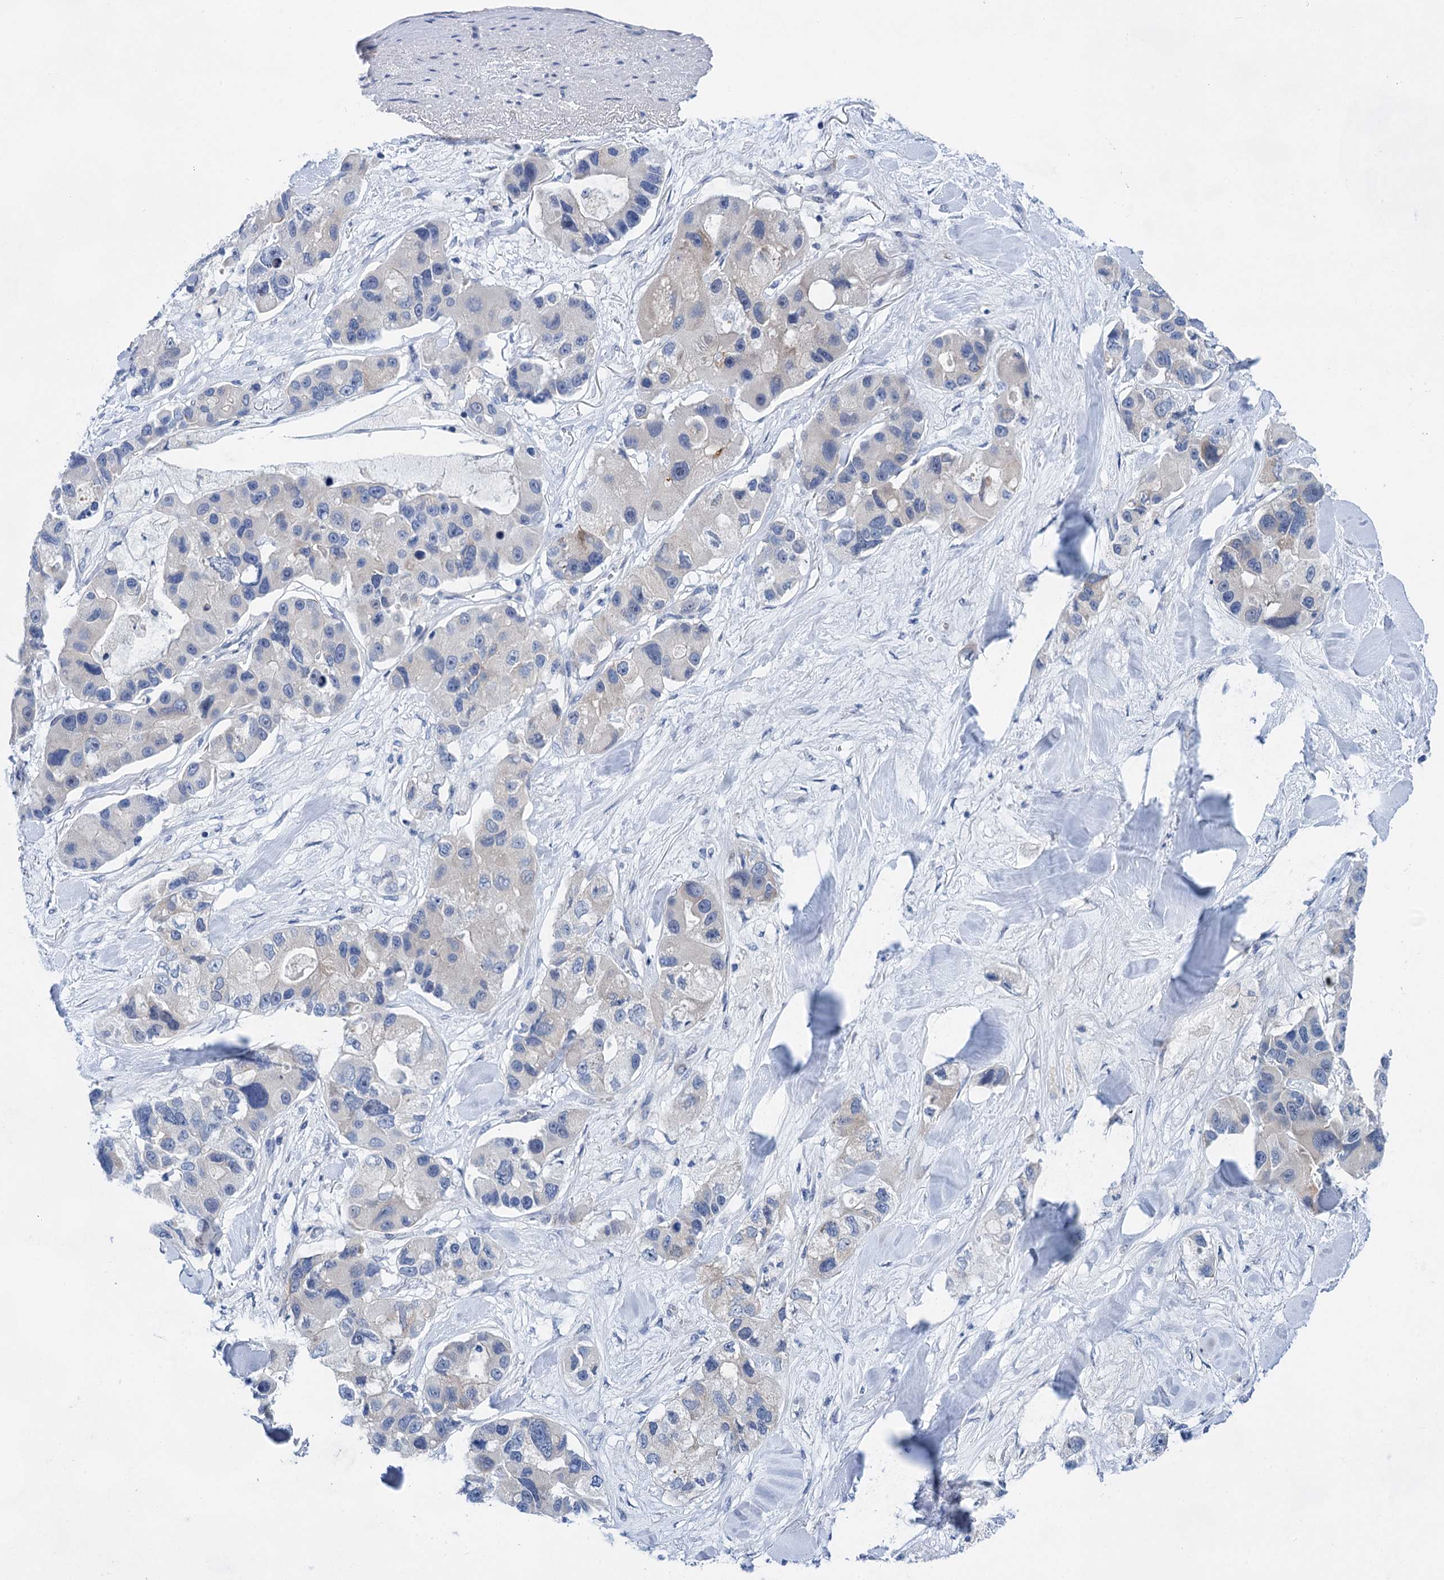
{"staining": {"intensity": "negative", "quantity": "none", "location": "none"}, "tissue": "lung cancer", "cell_type": "Tumor cells", "image_type": "cancer", "snomed": [{"axis": "morphology", "description": "Adenocarcinoma, NOS"}, {"axis": "topography", "description": "Lung"}], "caption": "IHC micrograph of neoplastic tissue: human lung adenocarcinoma stained with DAB (3,3'-diaminobenzidine) displays no significant protein staining in tumor cells. (Brightfield microscopy of DAB (3,3'-diaminobenzidine) immunohistochemistry at high magnification).", "gene": "MORN3", "patient": {"sex": "female", "age": 54}}